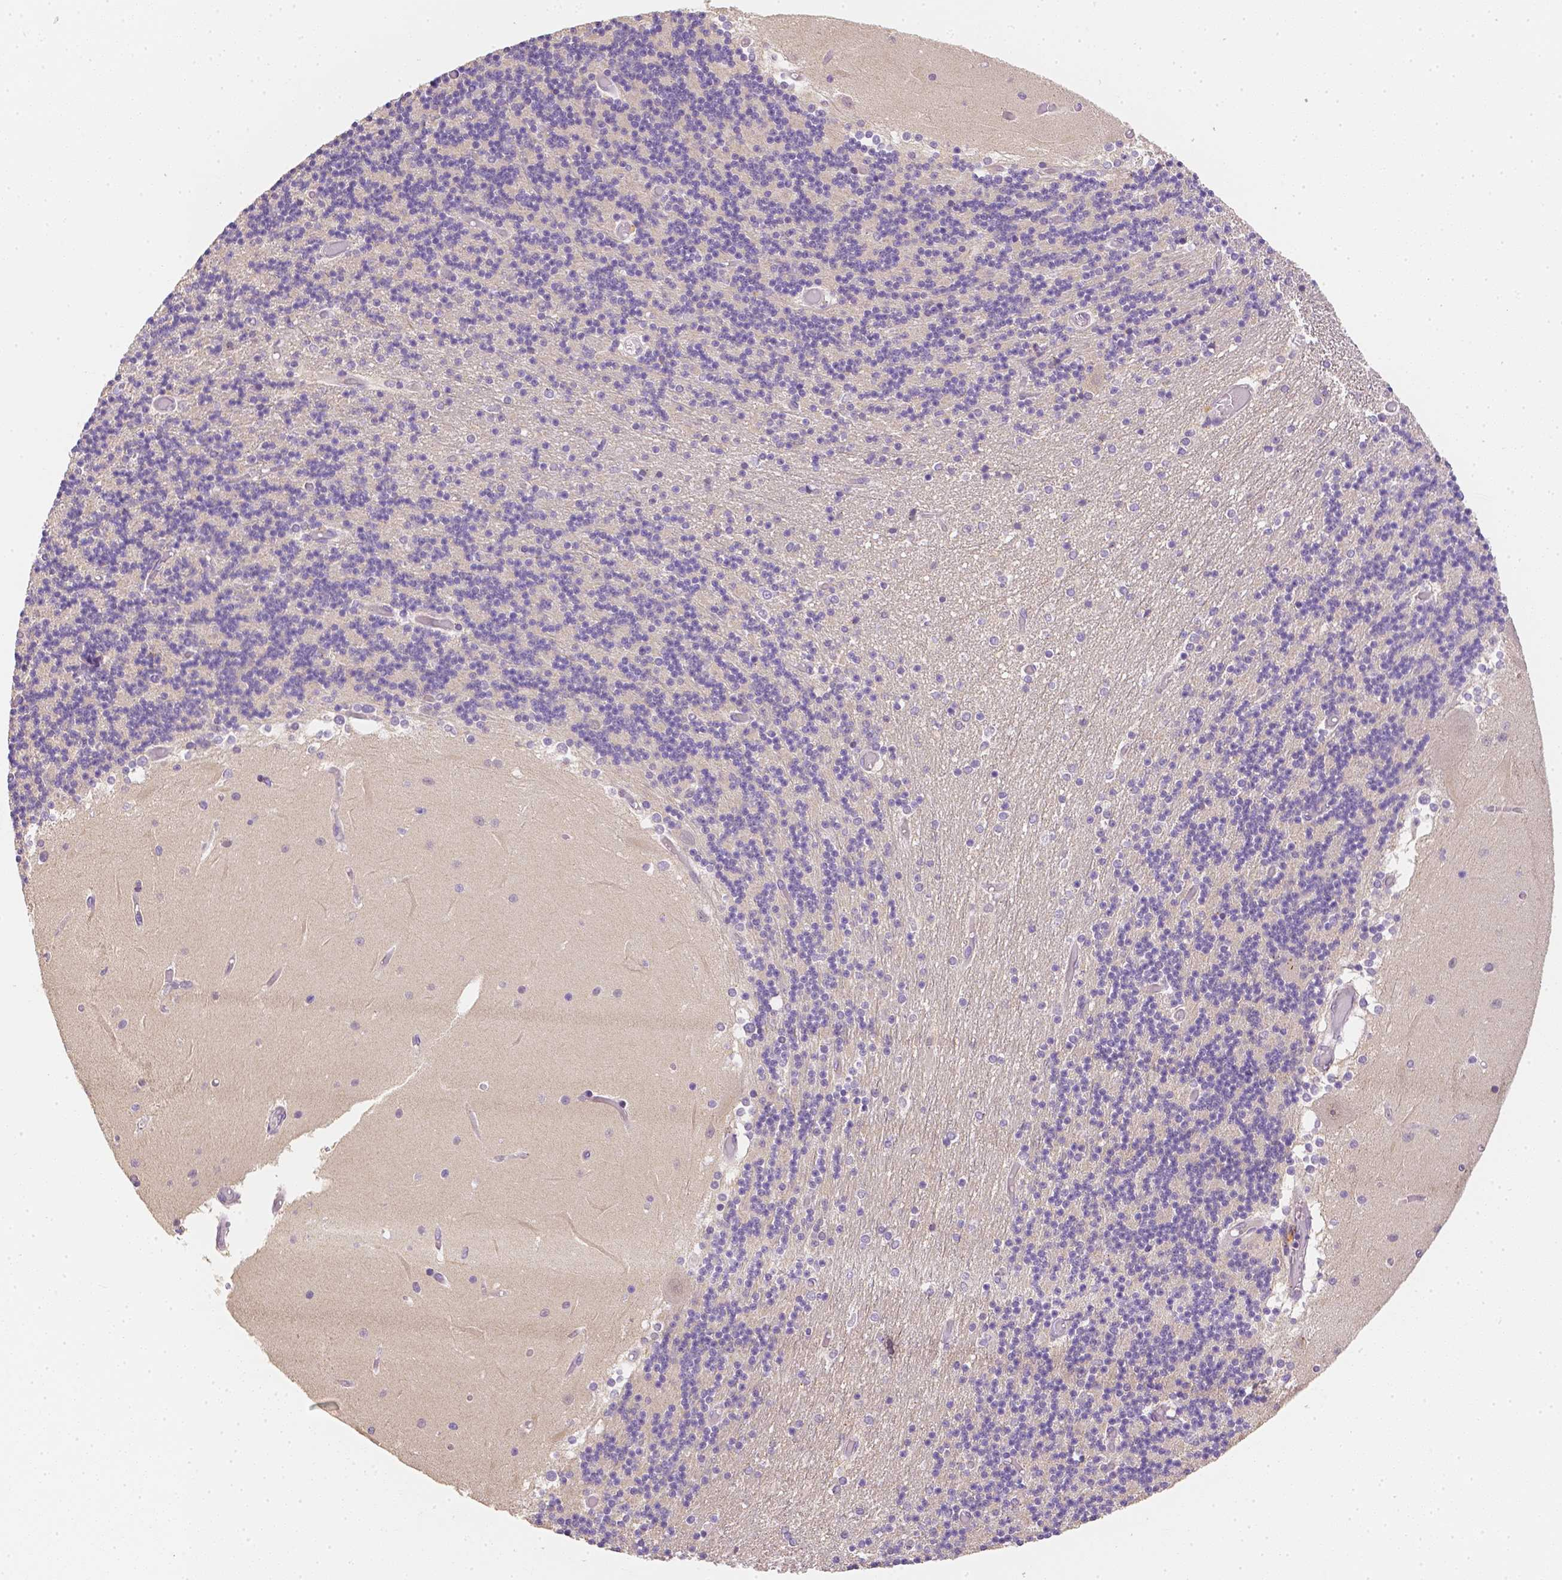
{"staining": {"intensity": "negative", "quantity": "none", "location": "none"}, "tissue": "cerebellum", "cell_type": "Cells in granular layer", "image_type": "normal", "snomed": [{"axis": "morphology", "description": "Normal tissue, NOS"}, {"axis": "topography", "description": "Cerebellum"}], "caption": "High power microscopy image of an IHC photomicrograph of unremarkable cerebellum, revealing no significant staining in cells in granular layer. Nuclei are stained in blue.", "gene": "C10orf67", "patient": {"sex": "female", "age": 28}}